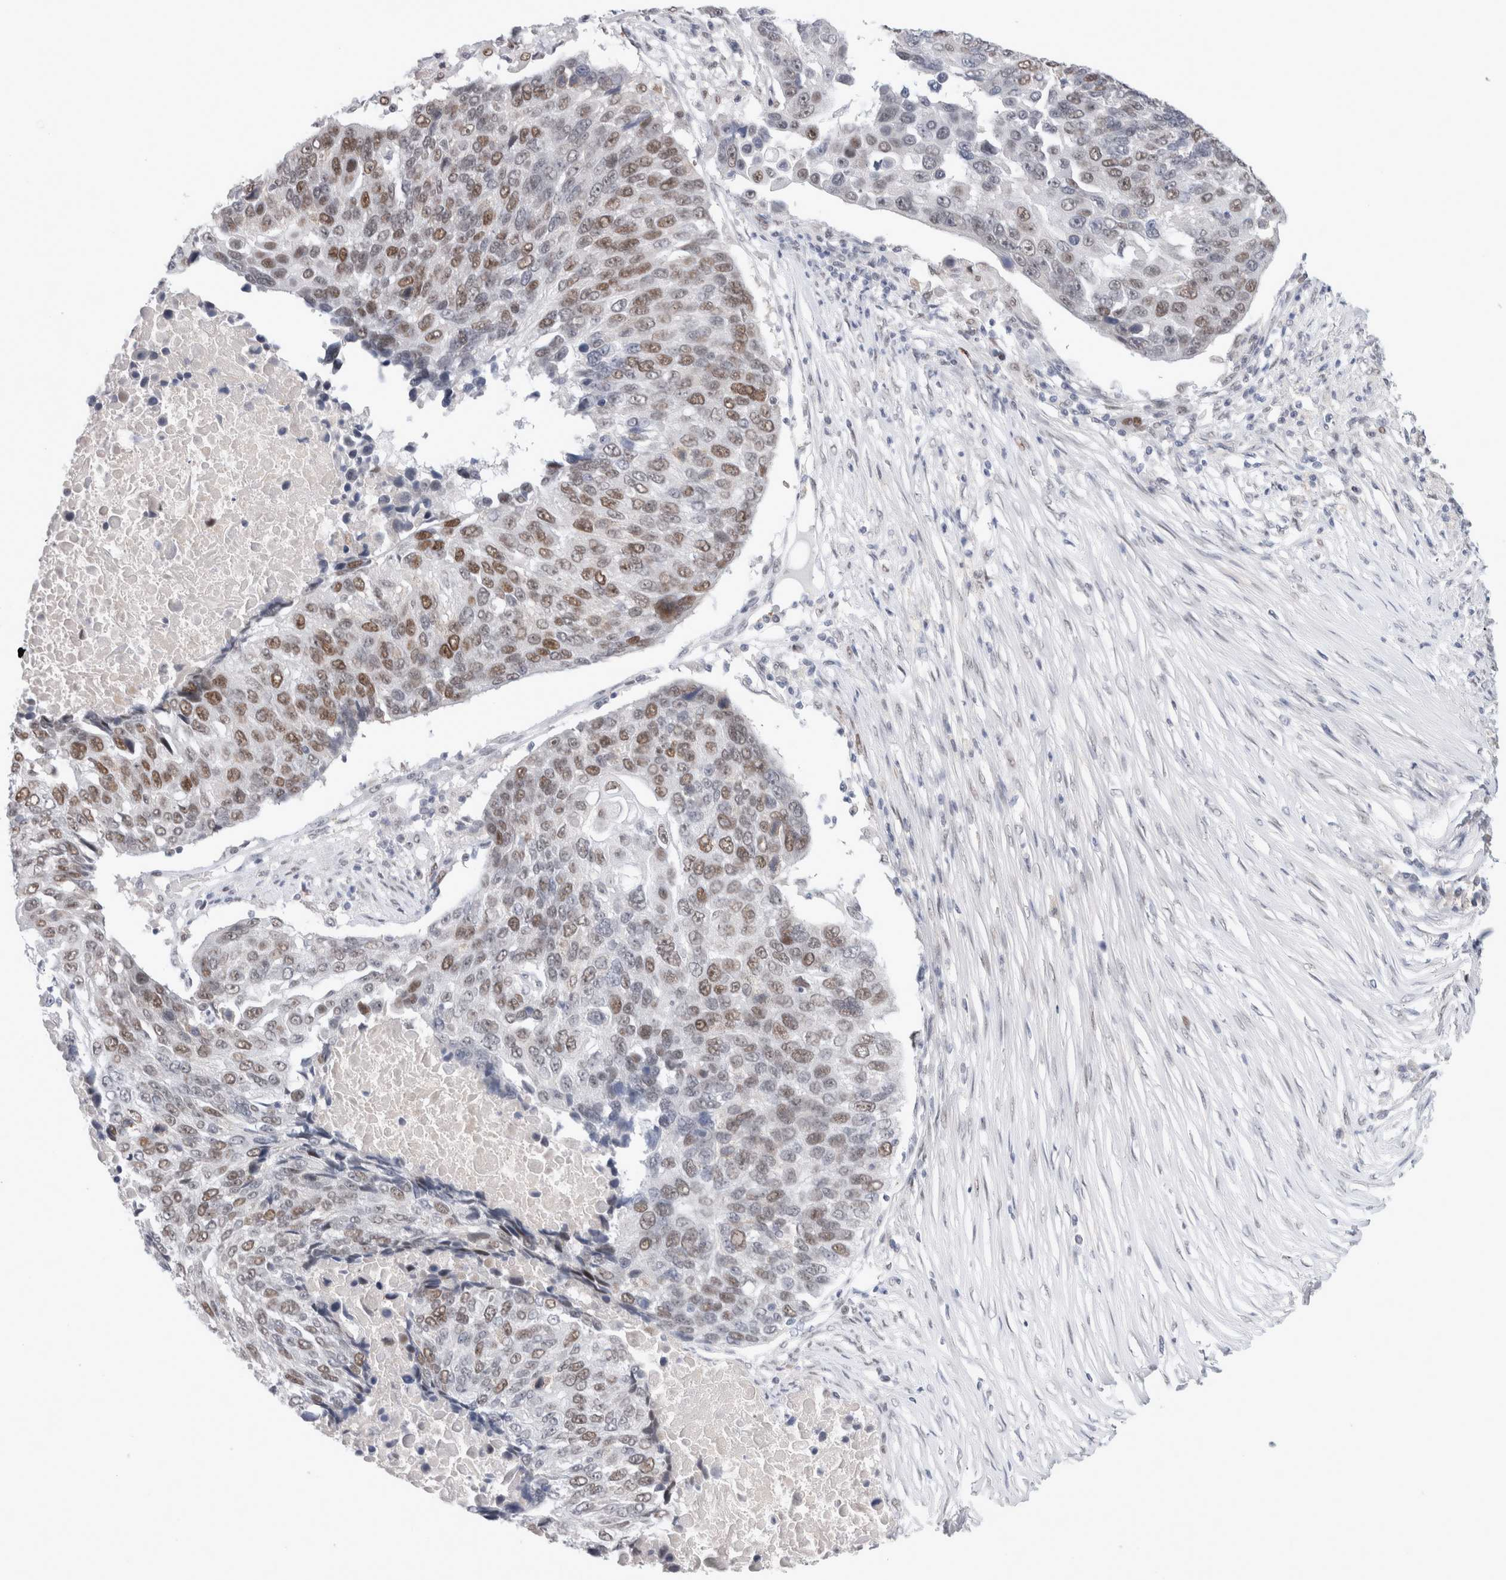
{"staining": {"intensity": "moderate", "quantity": "25%-75%", "location": "nuclear"}, "tissue": "lung cancer", "cell_type": "Tumor cells", "image_type": "cancer", "snomed": [{"axis": "morphology", "description": "Squamous cell carcinoma, NOS"}, {"axis": "topography", "description": "Lung"}], "caption": "Squamous cell carcinoma (lung) tissue displays moderate nuclear positivity in about 25%-75% of tumor cells, visualized by immunohistochemistry. (brown staining indicates protein expression, while blue staining denotes nuclei).", "gene": "KNL1", "patient": {"sex": "male", "age": 66}}